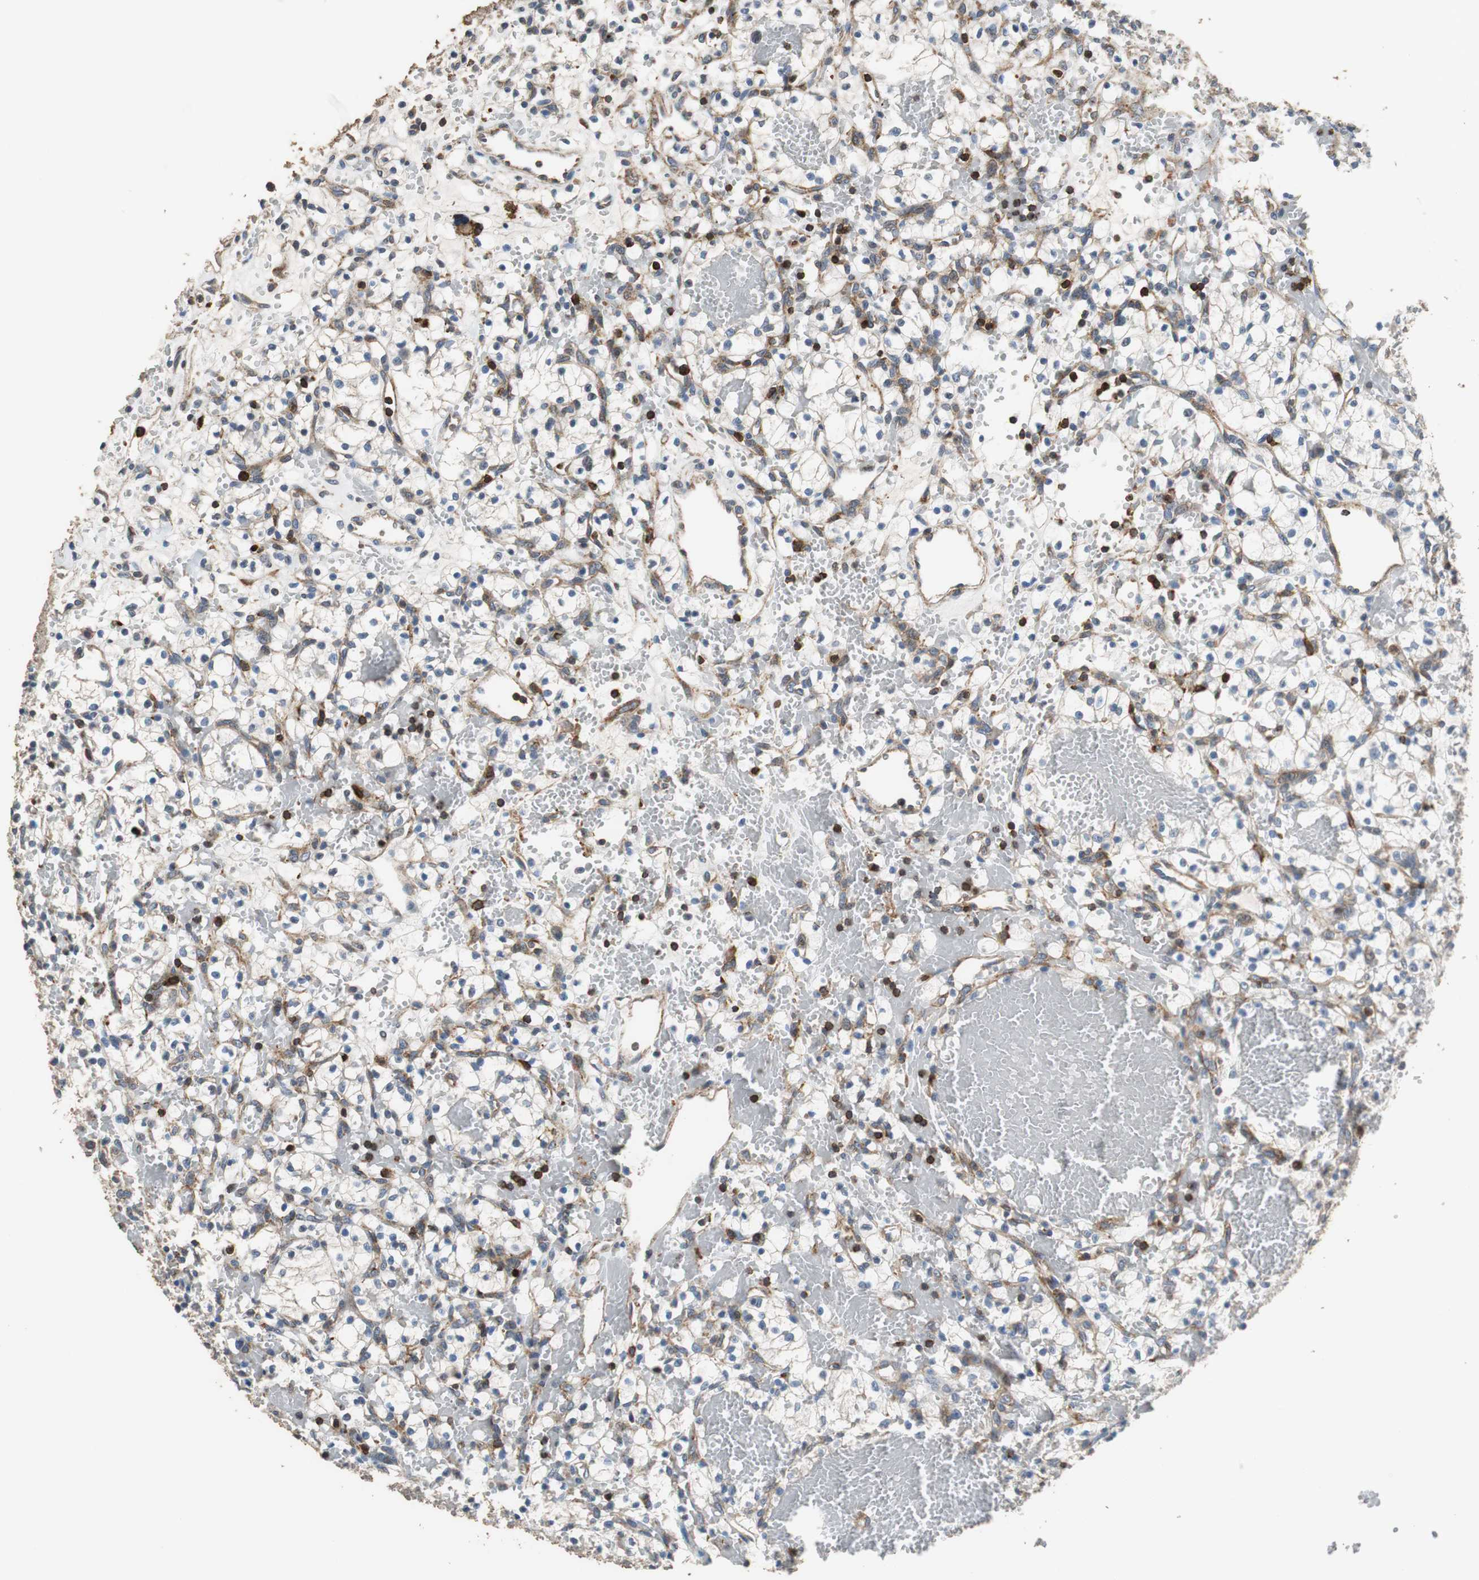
{"staining": {"intensity": "weak", "quantity": "<25%", "location": "cytoplasmic/membranous"}, "tissue": "renal cancer", "cell_type": "Tumor cells", "image_type": "cancer", "snomed": [{"axis": "morphology", "description": "Adenocarcinoma, NOS"}, {"axis": "topography", "description": "Kidney"}], "caption": "This is an IHC histopathology image of human adenocarcinoma (renal). There is no staining in tumor cells.", "gene": "PRKRA", "patient": {"sex": "female", "age": 60}}